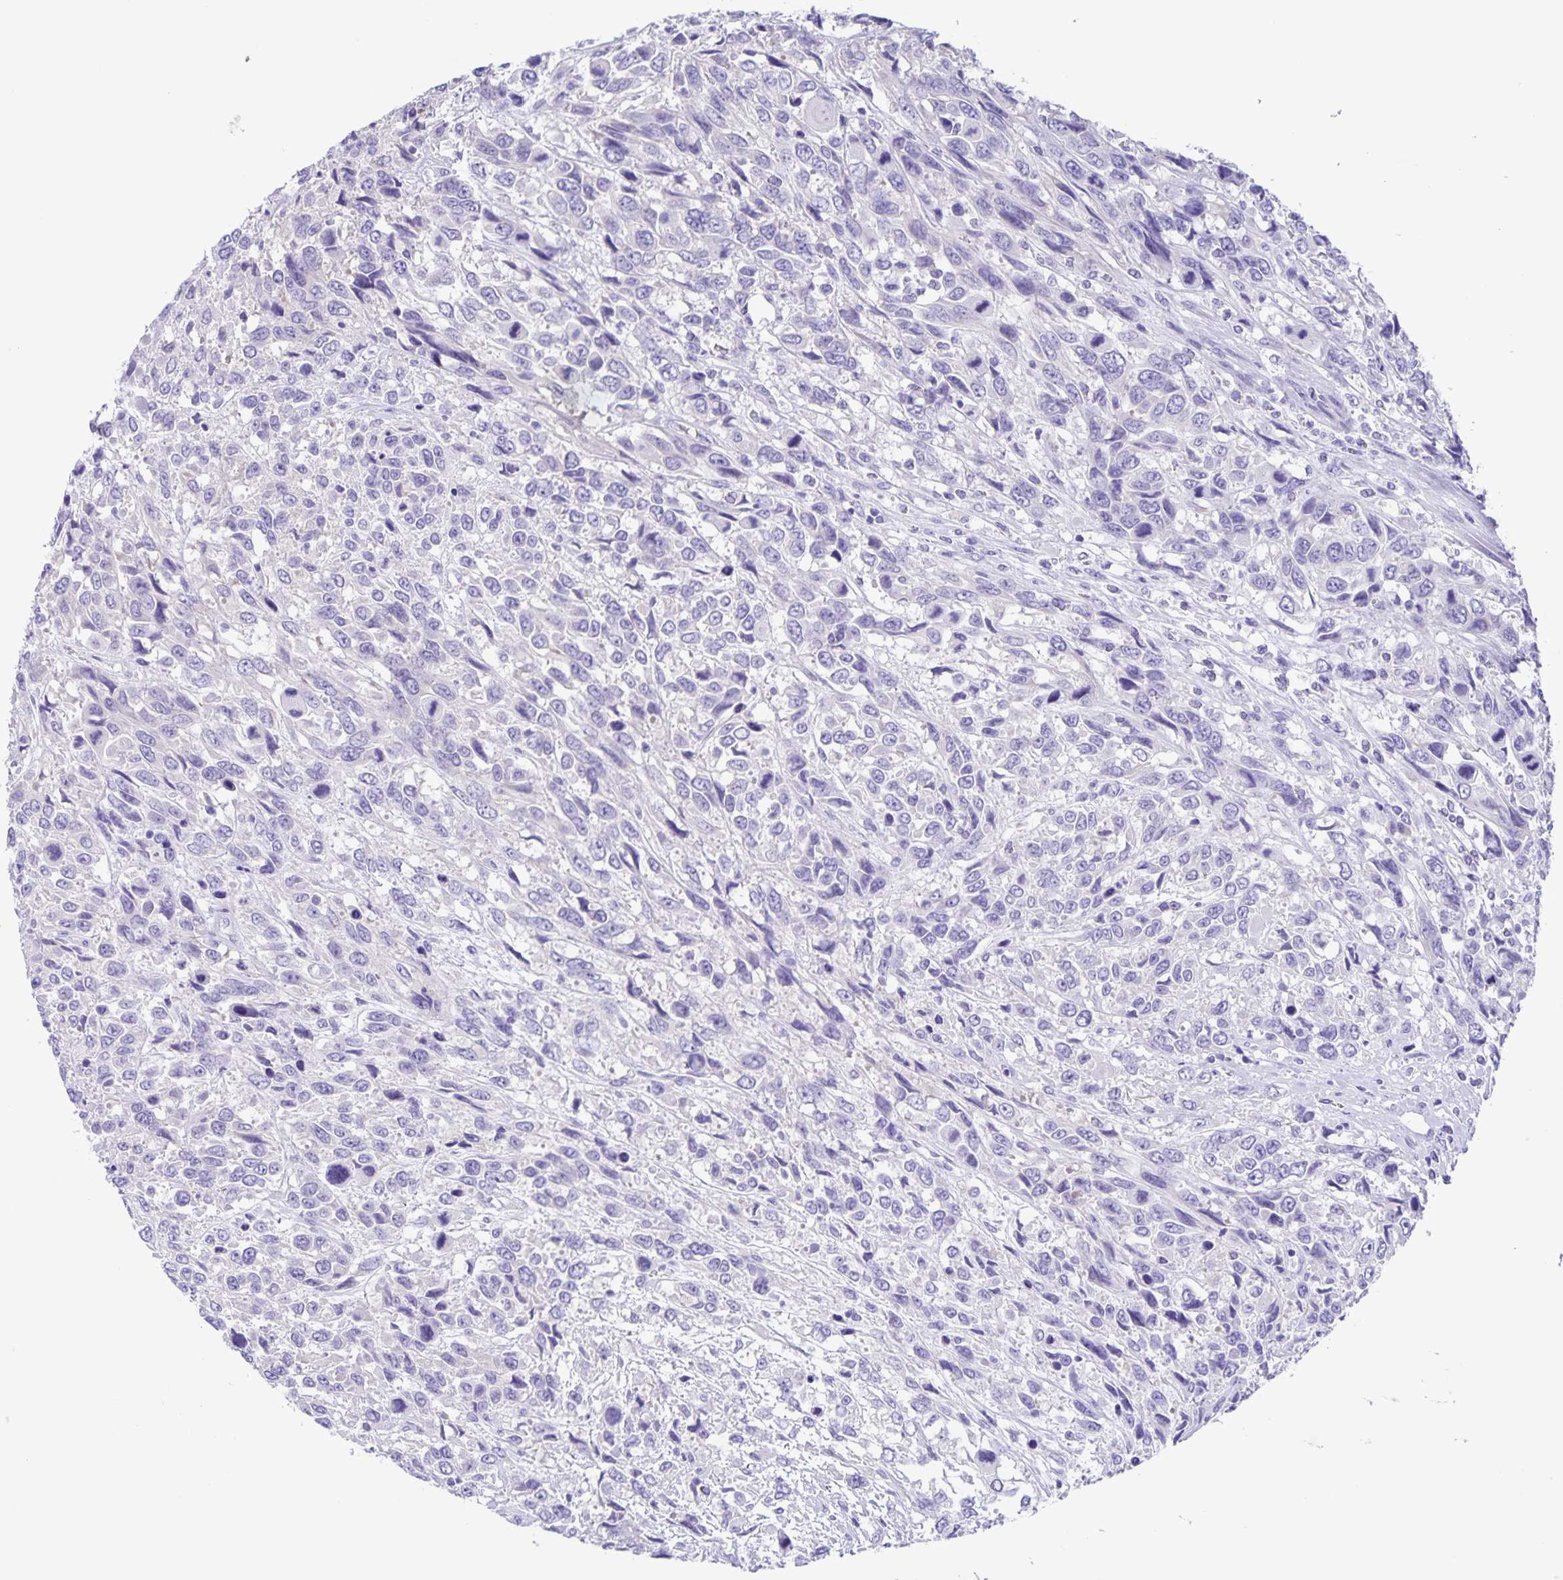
{"staining": {"intensity": "negative", "quantity": "none", "location": "none"}, "tissue": "urothelial cancer", "cell_type": "Tumor cells", "image_type": "cancer", "snomed": [{"axis": "morphology", "description": "Urothelial carcinoma, High grade"}, {"axis": "topography", "description": "Urinary bladder"}], "caption": "Immunohistochemical staining of human high-grade urothelial carcinoma demonstrates no significant staining in tumor cells.", "gene": "CAPSL", "patient": {"sex": "female", "age": 70}}